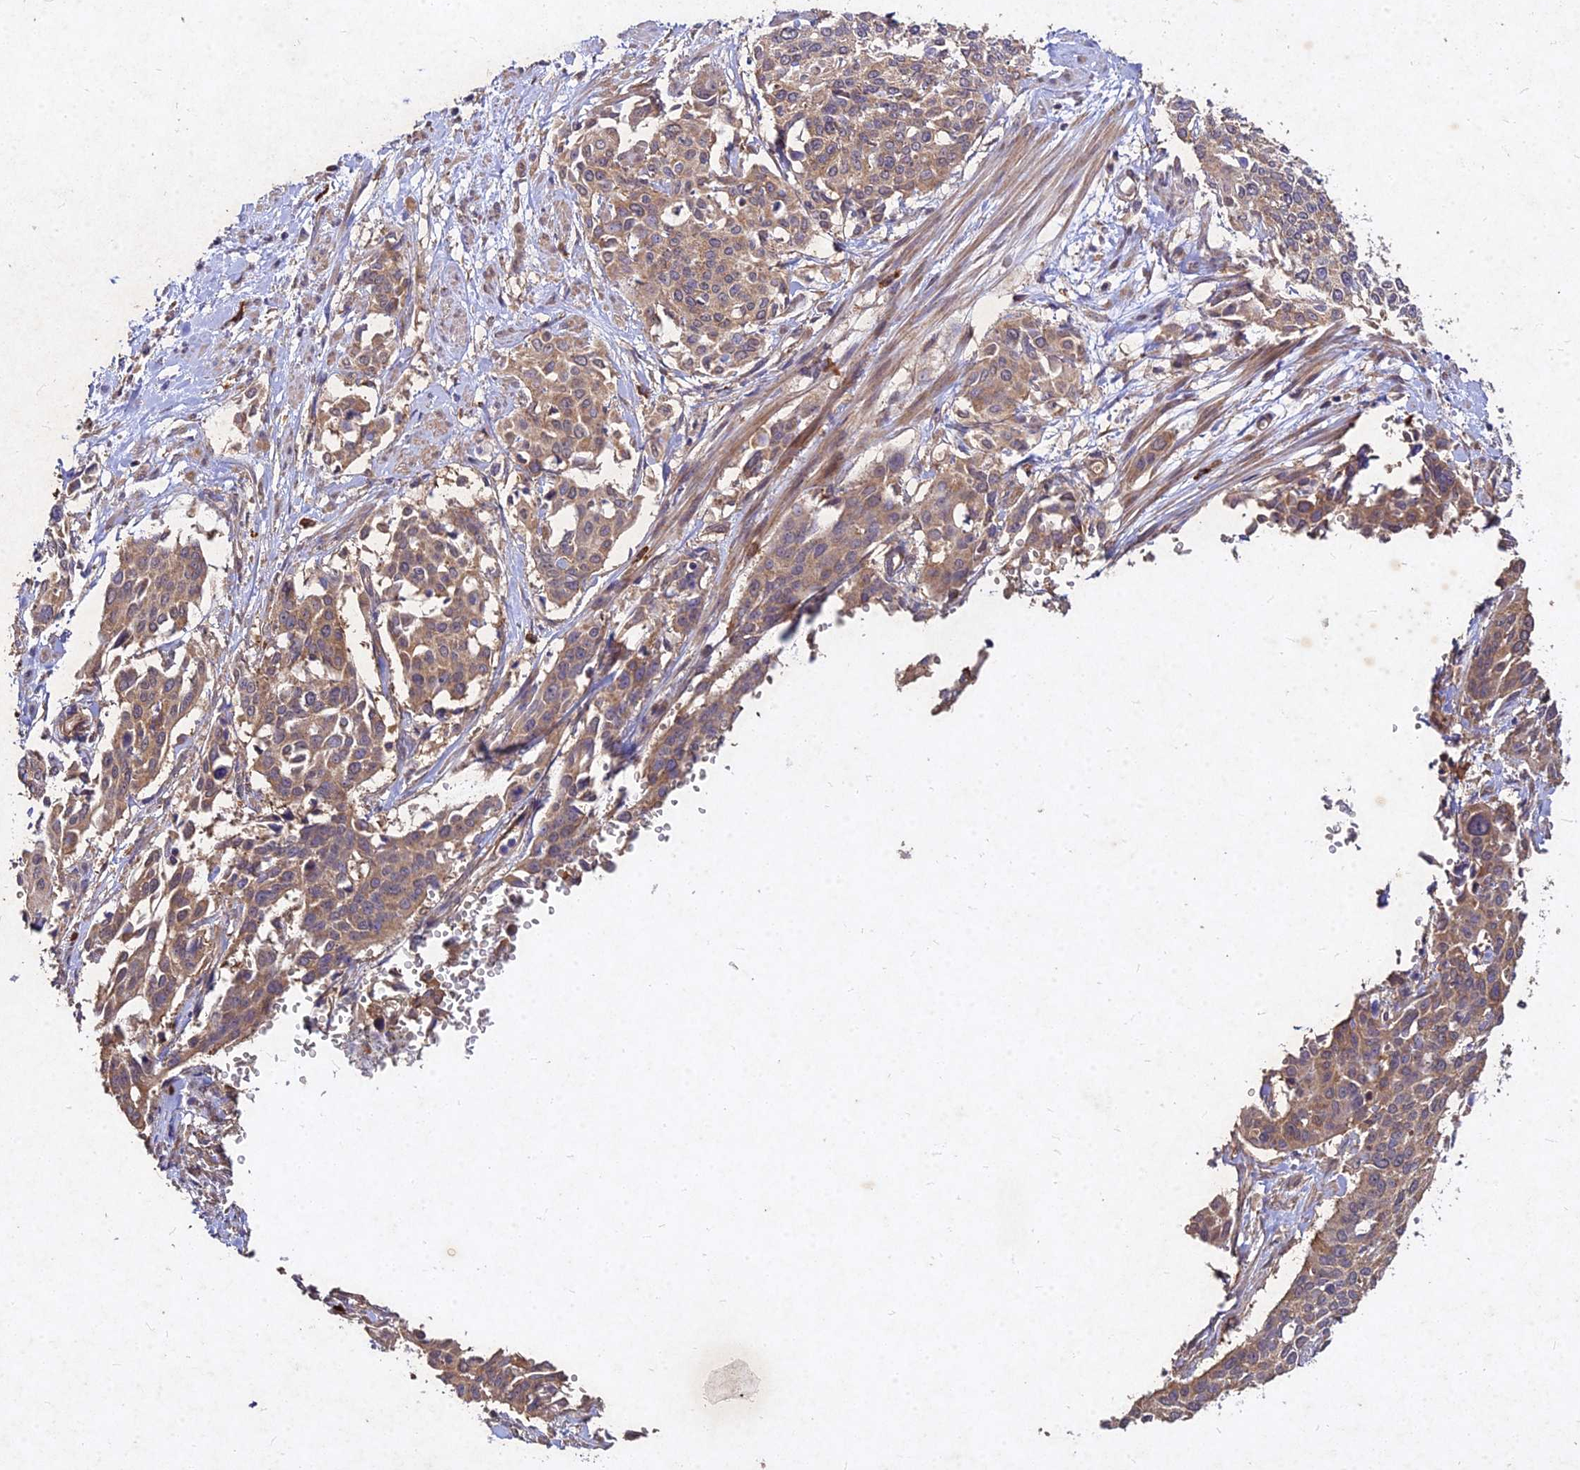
{"staining": {"intensity": "moderate", "quantity": ">75%", "location": "cytoplasmic/membranous"}, "tissue": "cervical cancer", "cell_type": "Tumor cells", "image_type": "cancer", "snomed": [{"axis": "morphology", "description": "Squamous cell carcinoma, NOS"}, {"axis": "topography", "description": "Cervix"}], "caption": "Protein staining by immunohistochemistry (IHC) reveals moderate cytoplasmic/membranous expression in about >75% of tumor cells in cervical cancer.", "gene": "SKA1", "patient": {"sex": "female", "age": 44}}